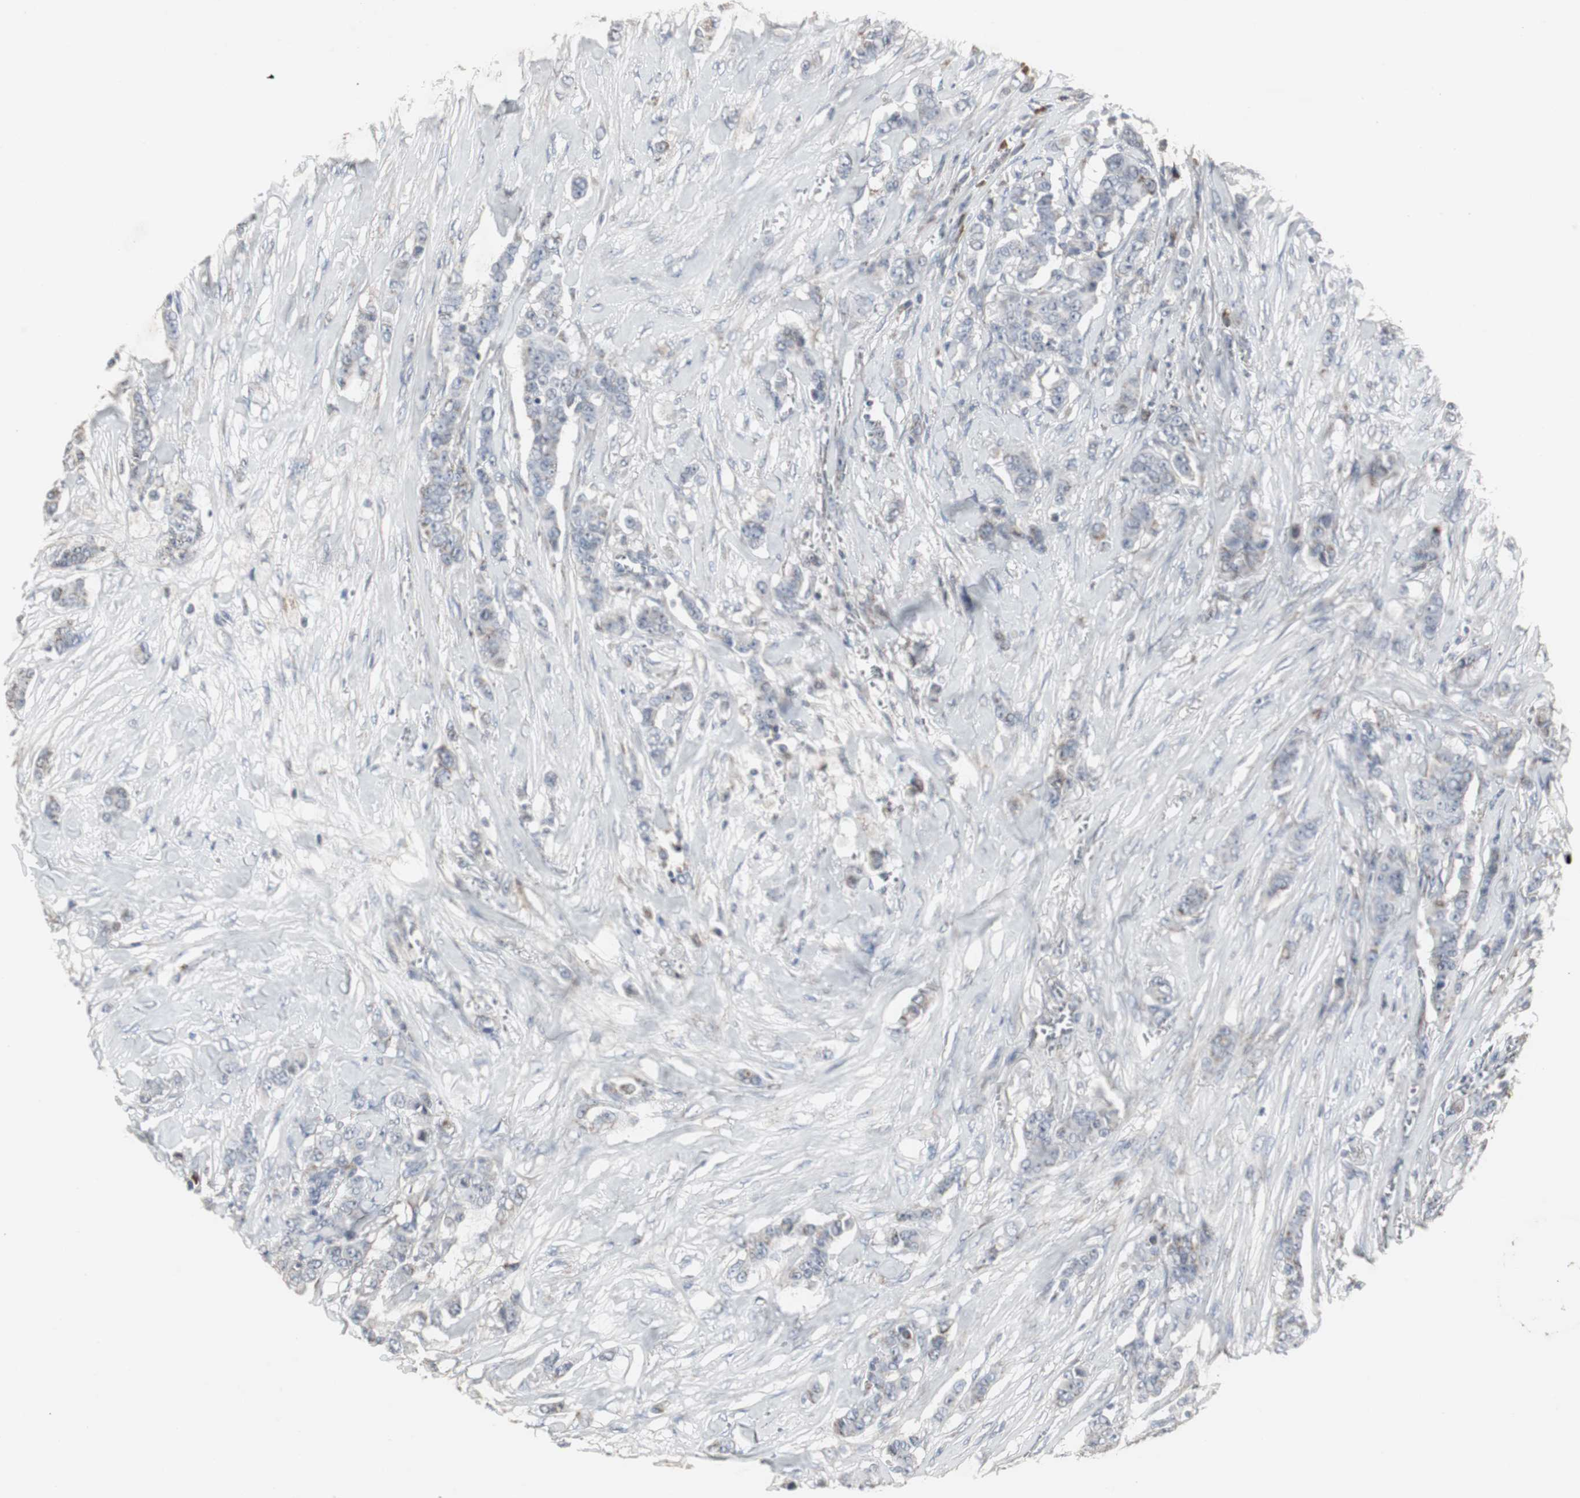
{"staining": {"intensity": "weak", "quantity": "<25%", "location": "cytoplasmic/membranous"}, "tissue": "breast cancer", "cell_type": "Tumor cells", "image_type": "cancer", "snomed": [{"axis": "morphology", "description": "Duct carcinoma"}, {"axis": "topography", "description": "Breast"}], "caption": "Immunohistochemistry of breast cancer (intraductal carcinoma) exhibits no expression in tumor cells.", "gene": "ACAA1", "patient": {"sex": "female", "age": 40}}